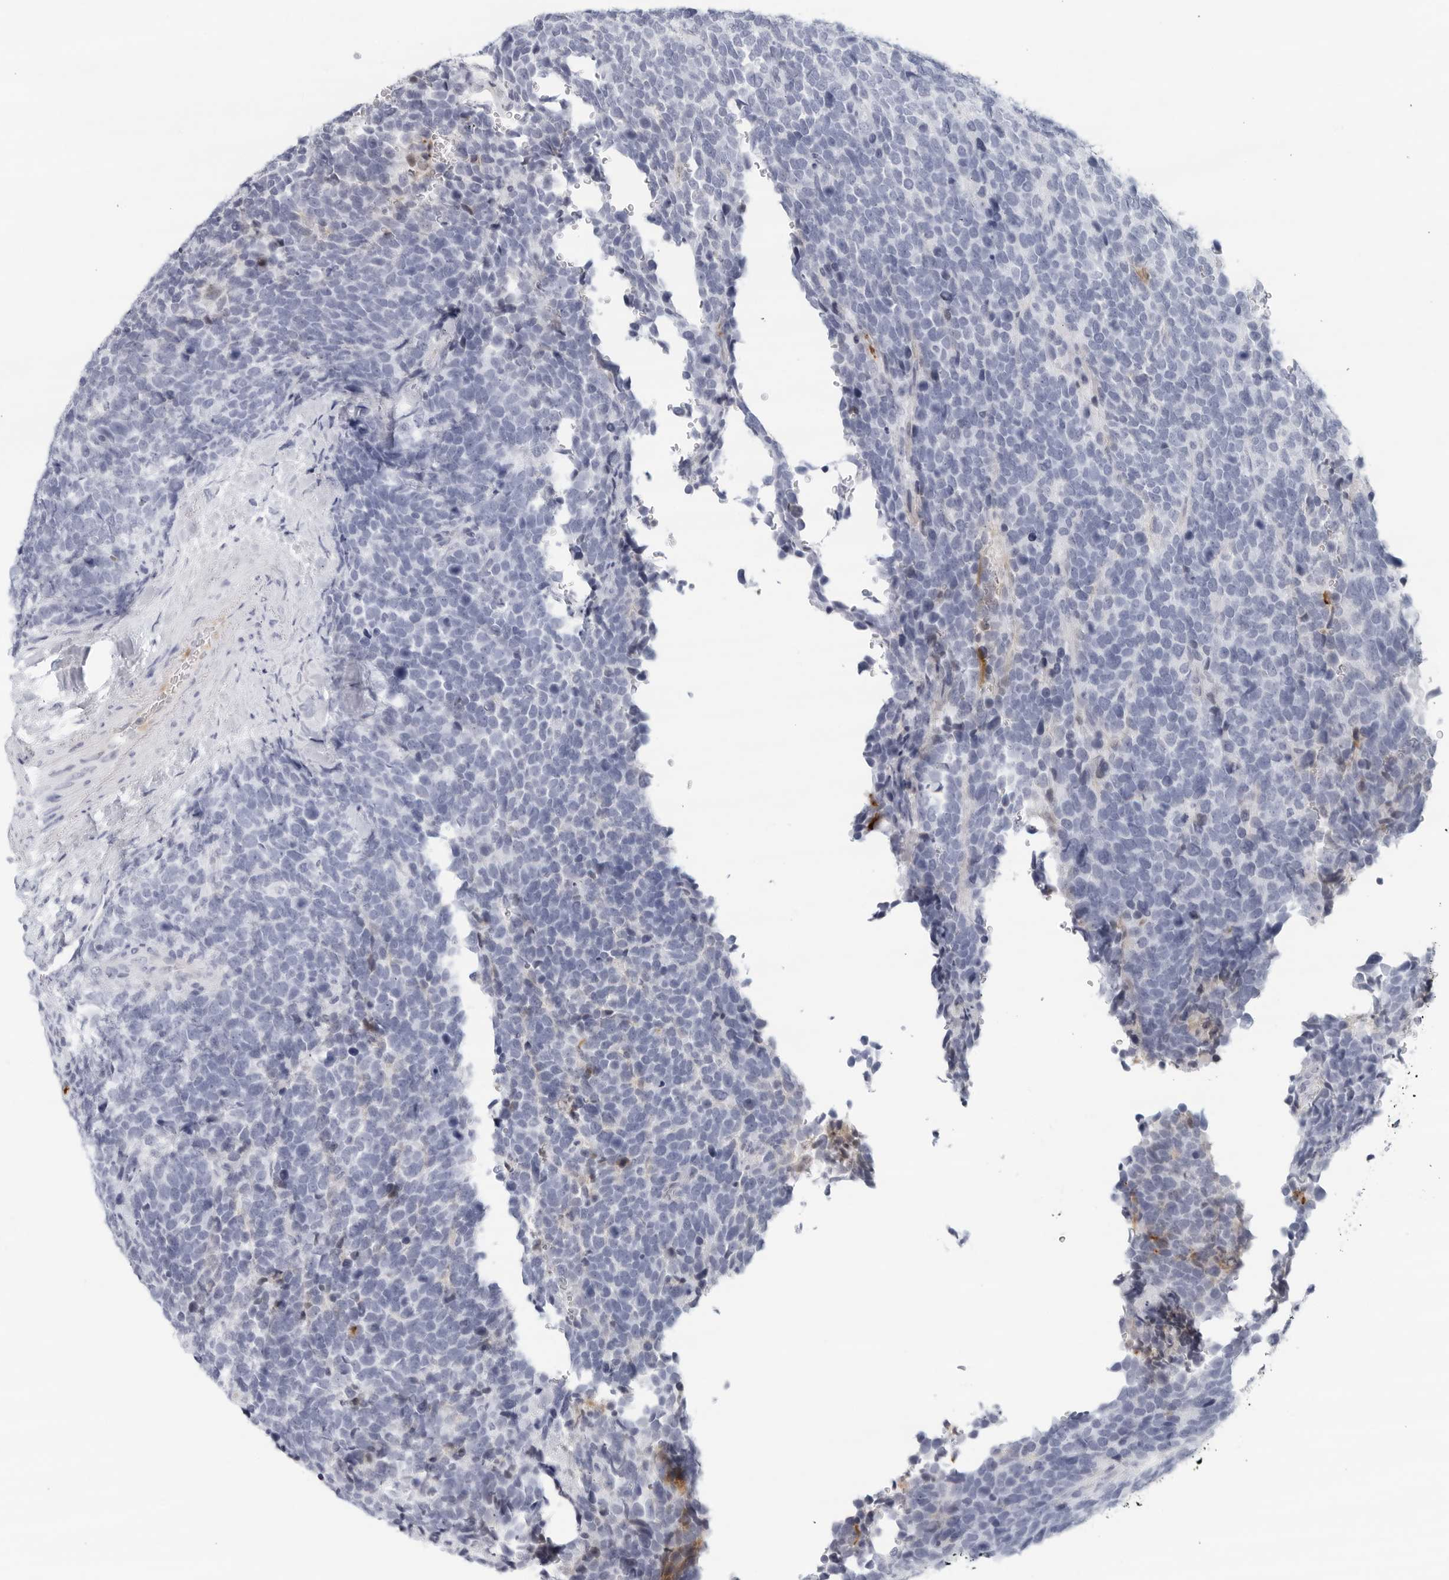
{"staining": {"intensity": "negative", "quantity": "none", "location": "none"}, "tissue": "urothelial cancer", "cell_type": "Tumor cells", "image_type": "cancer", "snomed": [{"axis": "morphology", "description": "Urothelial carcinoma, High grade"}, {"axis": "topography", "description": "Urinary bladder"}], "caption": "An image of urothelial cancer stained for a protein shows no brown staining in tumor cells. The staining is performed using DAB (3,3'-diaminobenzidine) brown chromogen with nuclei counter-stained in using hematoxylin.", "gene": "FGG", "patient": {"sex": "female", "age": 82}}